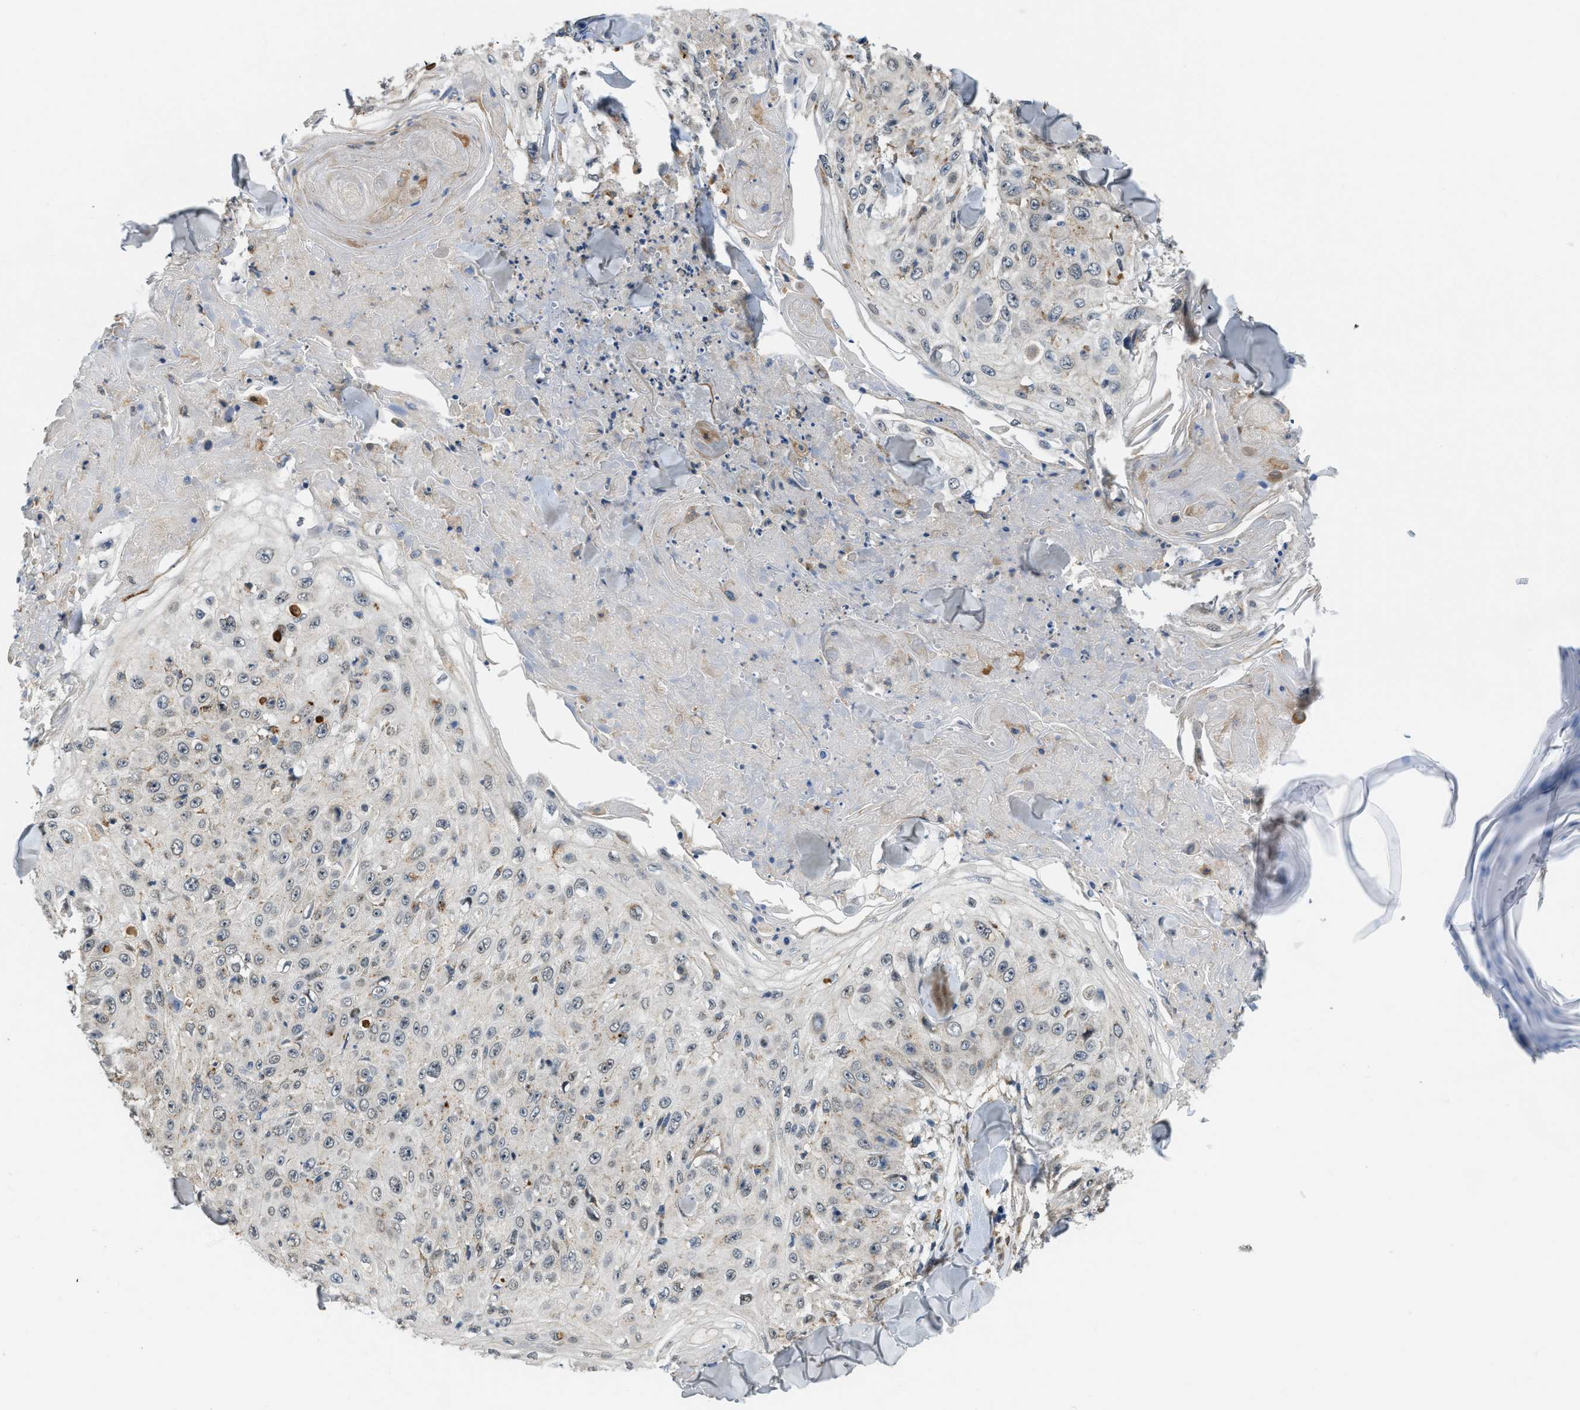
{"staining": {"intensity": "negative", "quantity": "none", "location": "none"}, "tissue": "skin cancer", "cell_type": "Tumor cells", "image_type": "cancer", "snomed": [{"axis": "morphology", "description": "Squamous cell carcinoma, NOS"}, {"axis": "topography", "description": "Skin"}], "caption": "Tumor cells show no significant staining in skin cancer (squamous cell carcinoma).", "gene": "STARD3NL", "patient": {"sex": "male", "age": 86}}